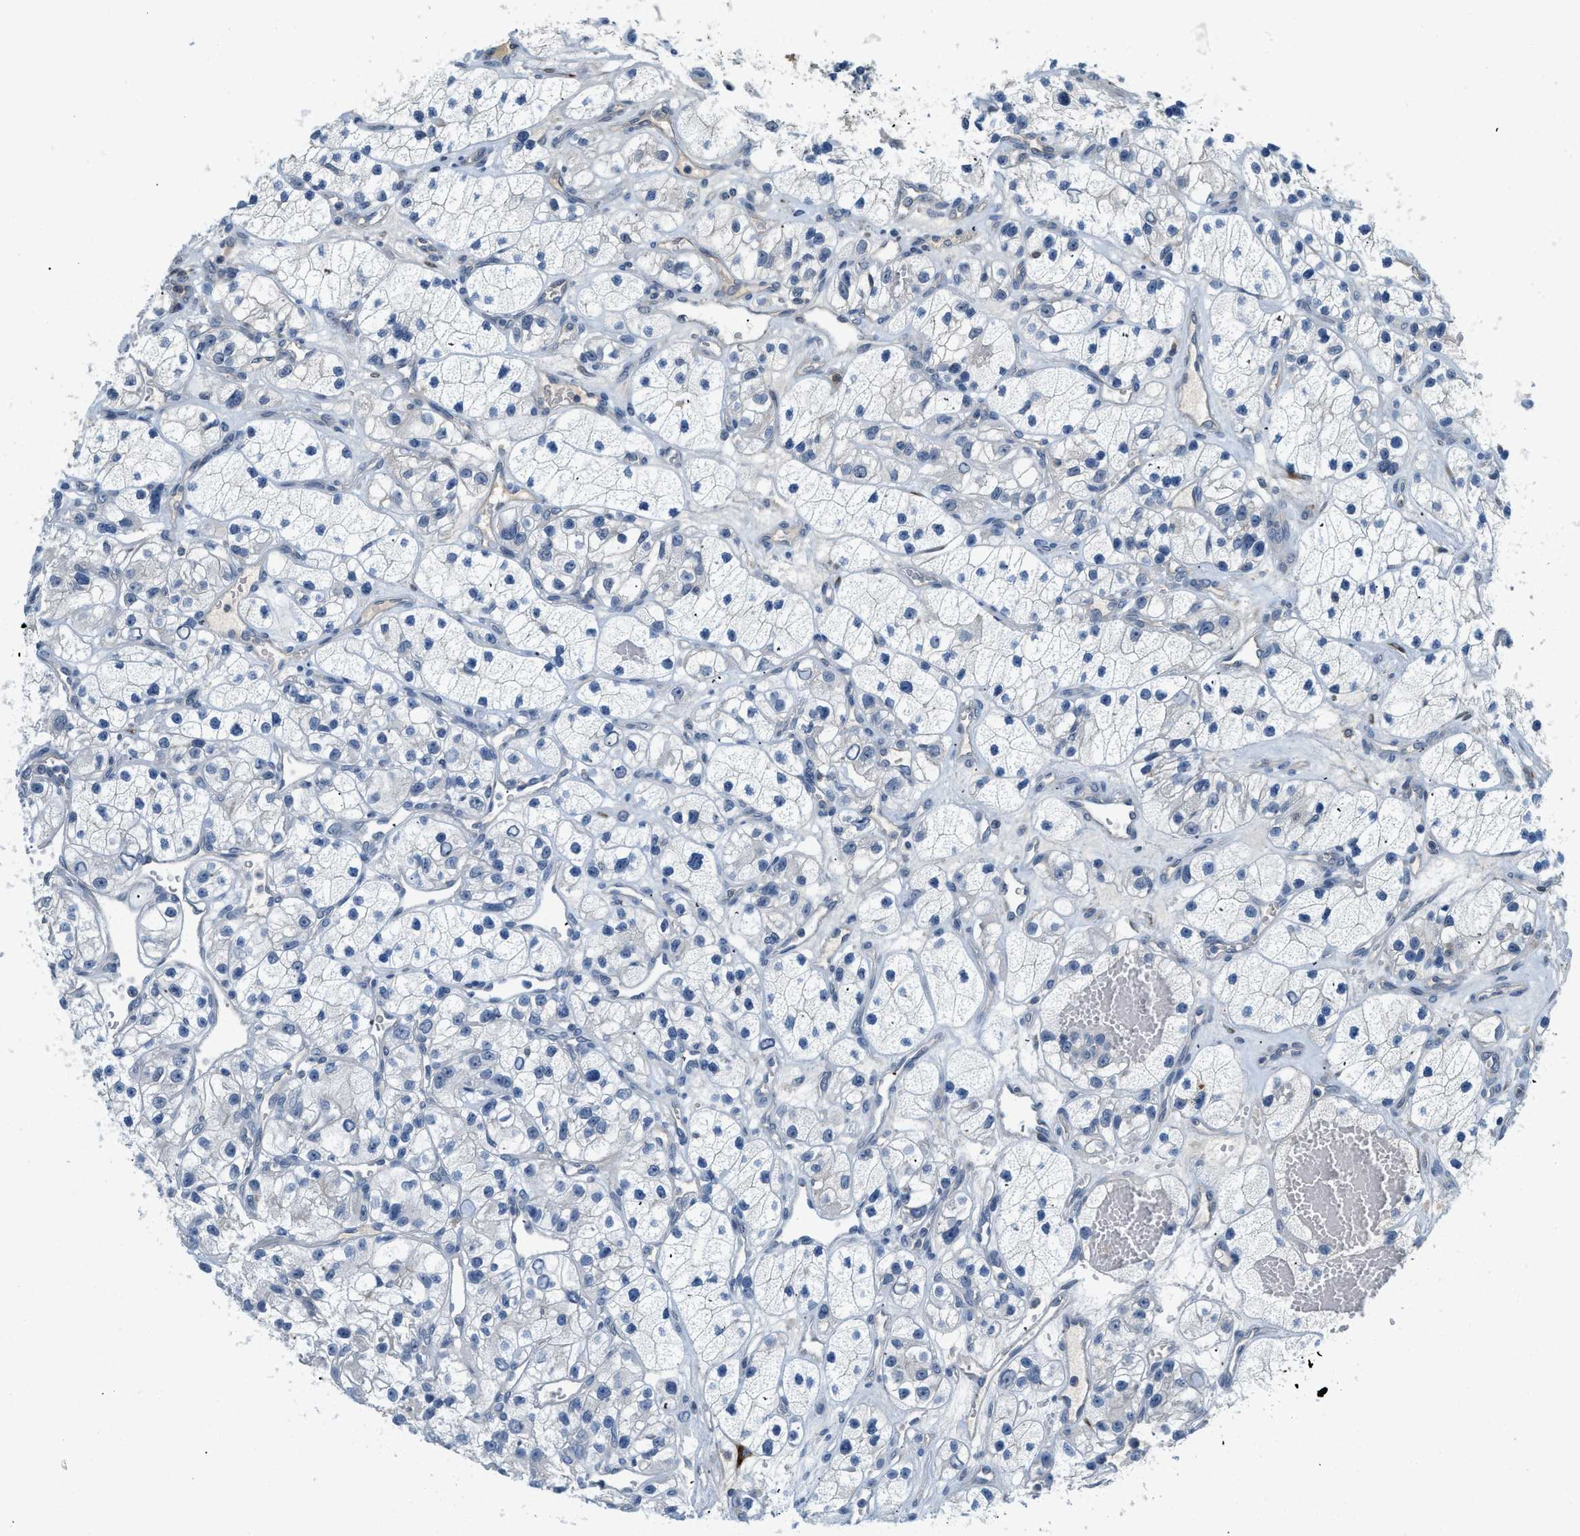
{"staining": {"intensity": "negative", "quantity": "none", "location": "none"}, "tissue": "renal cancer", "cell_type": "Tumor cells", "image_type": "cancer", "snomed": [{"axis": "morphology", "description": "Adenocarcinoma, NOS"}, {"axis": "topography", "description": "Kidney"}], "caption": "Immunohistochemical staining of human adenocarcinoma (renal) shows no significant staining in tumor cells.", "gene": "TMEM154", "patient": {"sex": "female", "age": 57}}